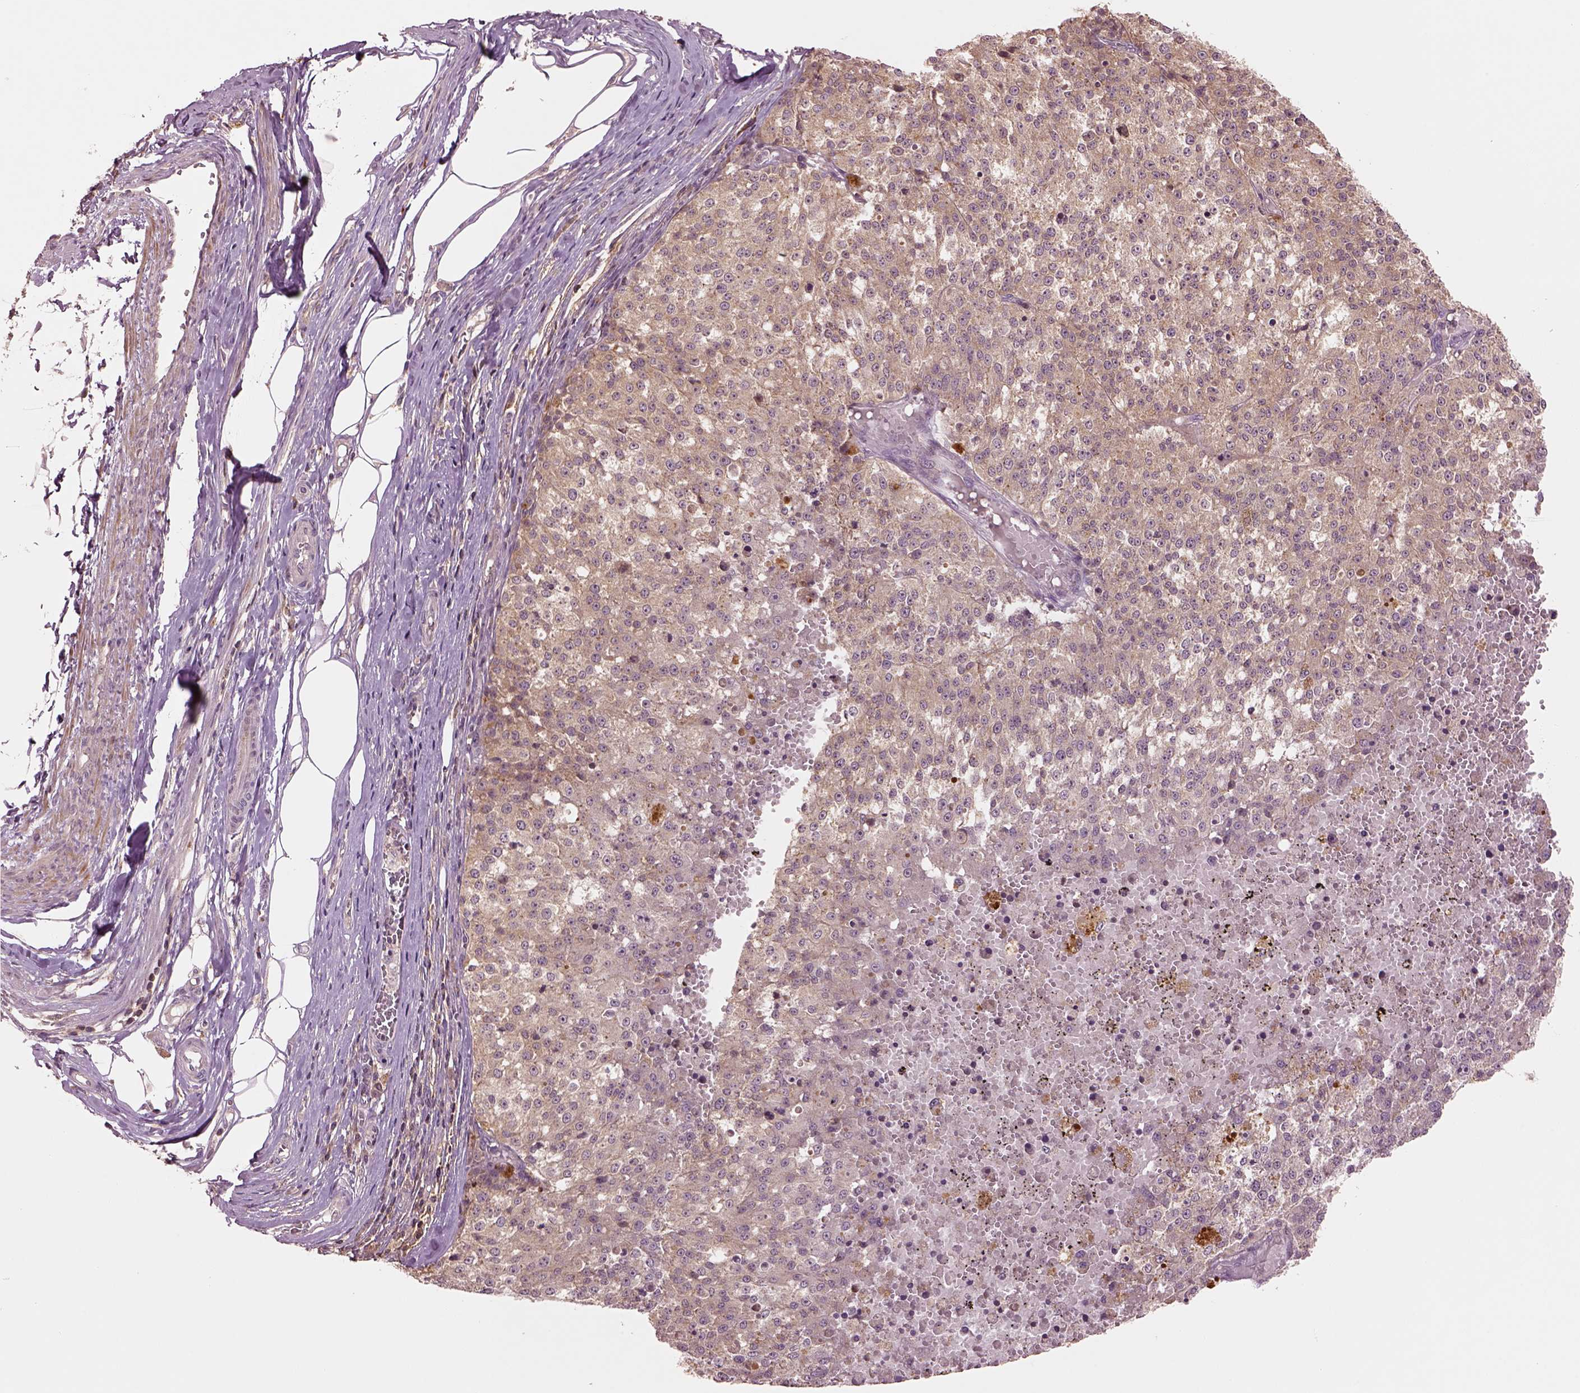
{"staining": {"intensity": "weak", "quantity": "25%-75%", "location": "cytoplasmic/membranous"}, "tissue": "melanoma", "cell_type": "Tumor cells", "image_type": "cancer", "snomed": [{"axis": "morphology", "description": "Malignant melanoma, Metastatic site"}, {"axis": "topography", "description": "Lymph node"}], "caption": "Immunohistochemistry staining of malignant melanoma (metastatic site), which shows low levels of weak cytoplasmic/membranous staining in about 25%-75% of tumor cells indicating weak cytoplasmic/membranous protein staining. The staining was performed using DAB (brown) for protein detection and nuclei were counterstained in hematoxylin (blue).", "gene": "MTHFS", "patient": {"sex": "female", "age": 64}}